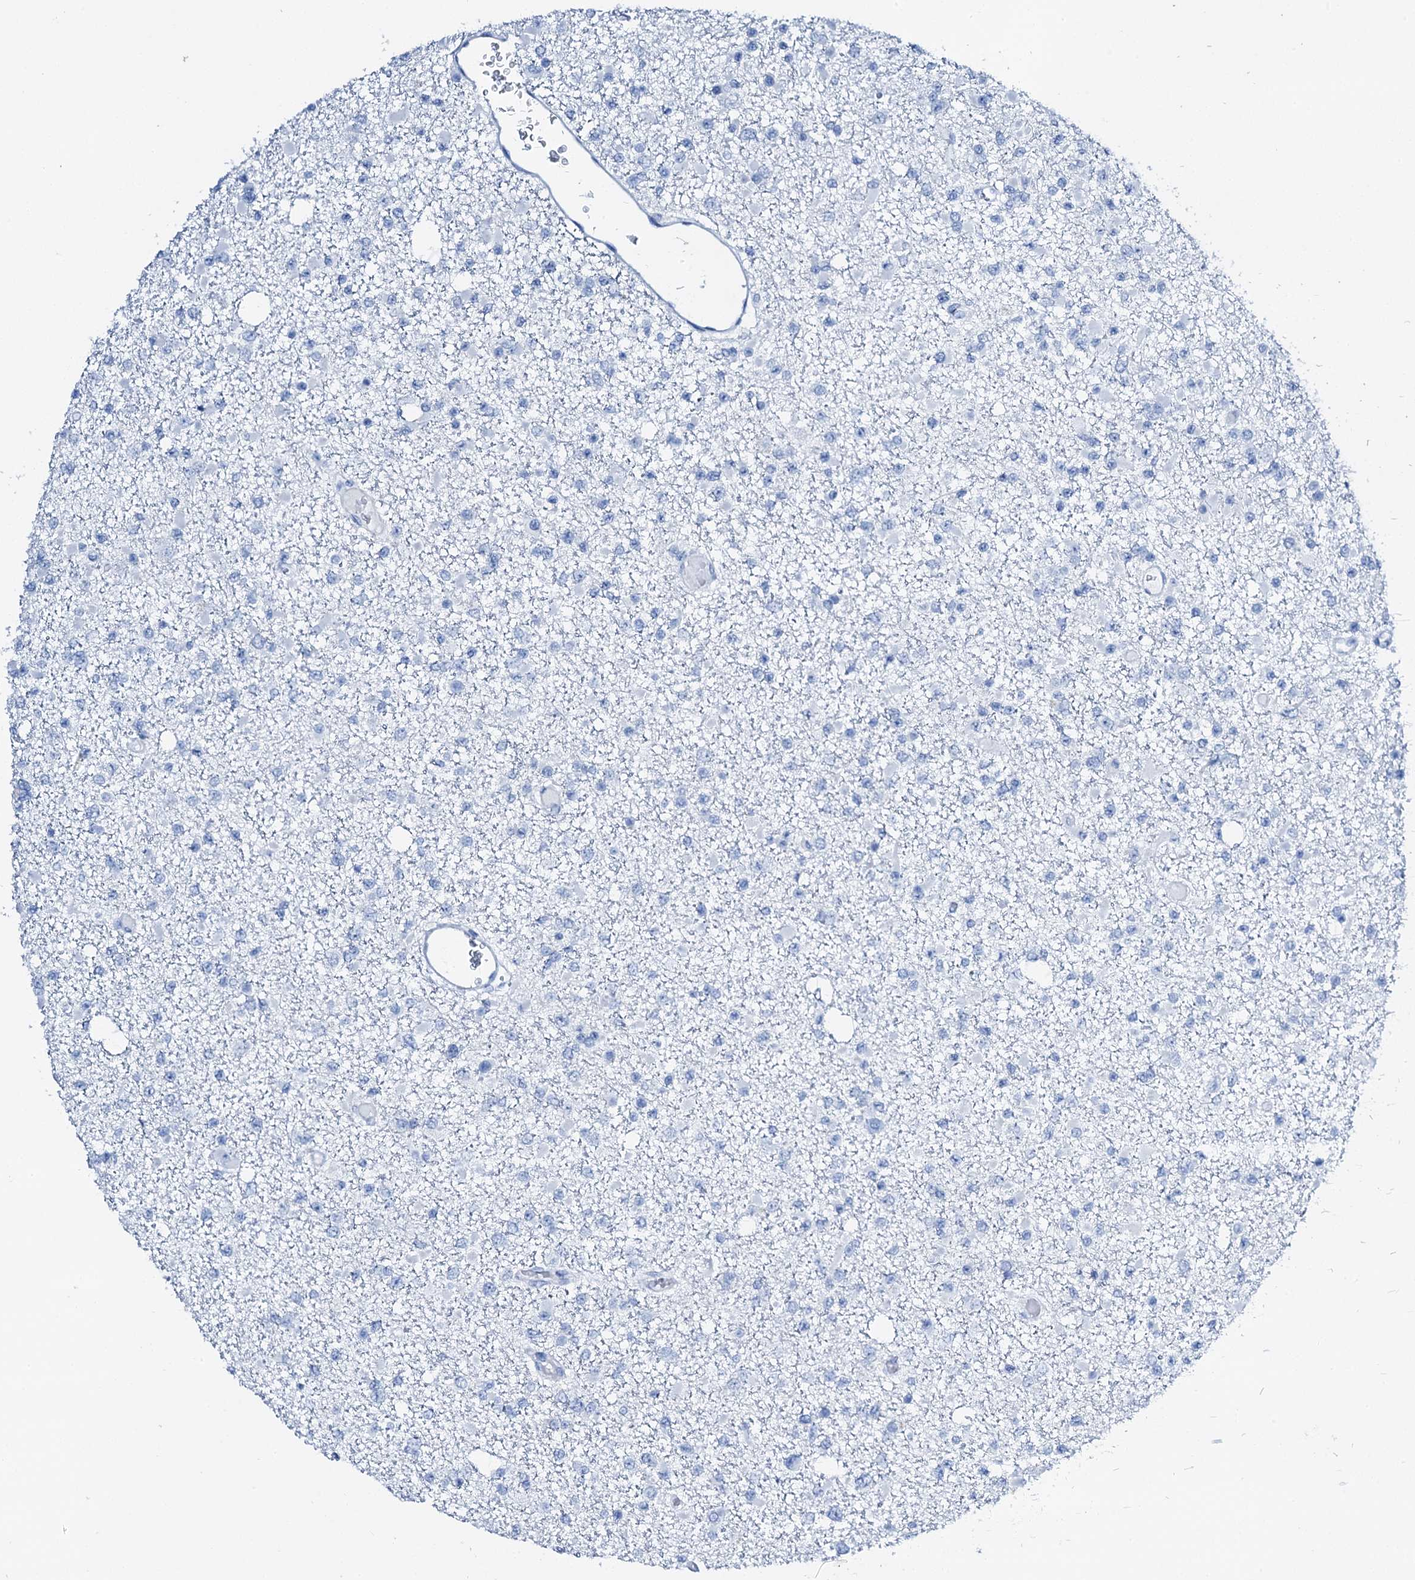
{"staining": {"intensity": "negative", "quantity": "none", "location": "none"}, "tissue": "glioma", "cell_type": "Tumor cells", "image_type": "cancer", "snomed": [{"axis": "morphology", "description": "Glioma, malignant, Low grade"}, {"axis": "topography", "description": "Brain"}], "caption": "Tumor cells are negative for protein expression in human glioma.", "gene": "PTH", "patient": {"sex": "female", "age": 22}}